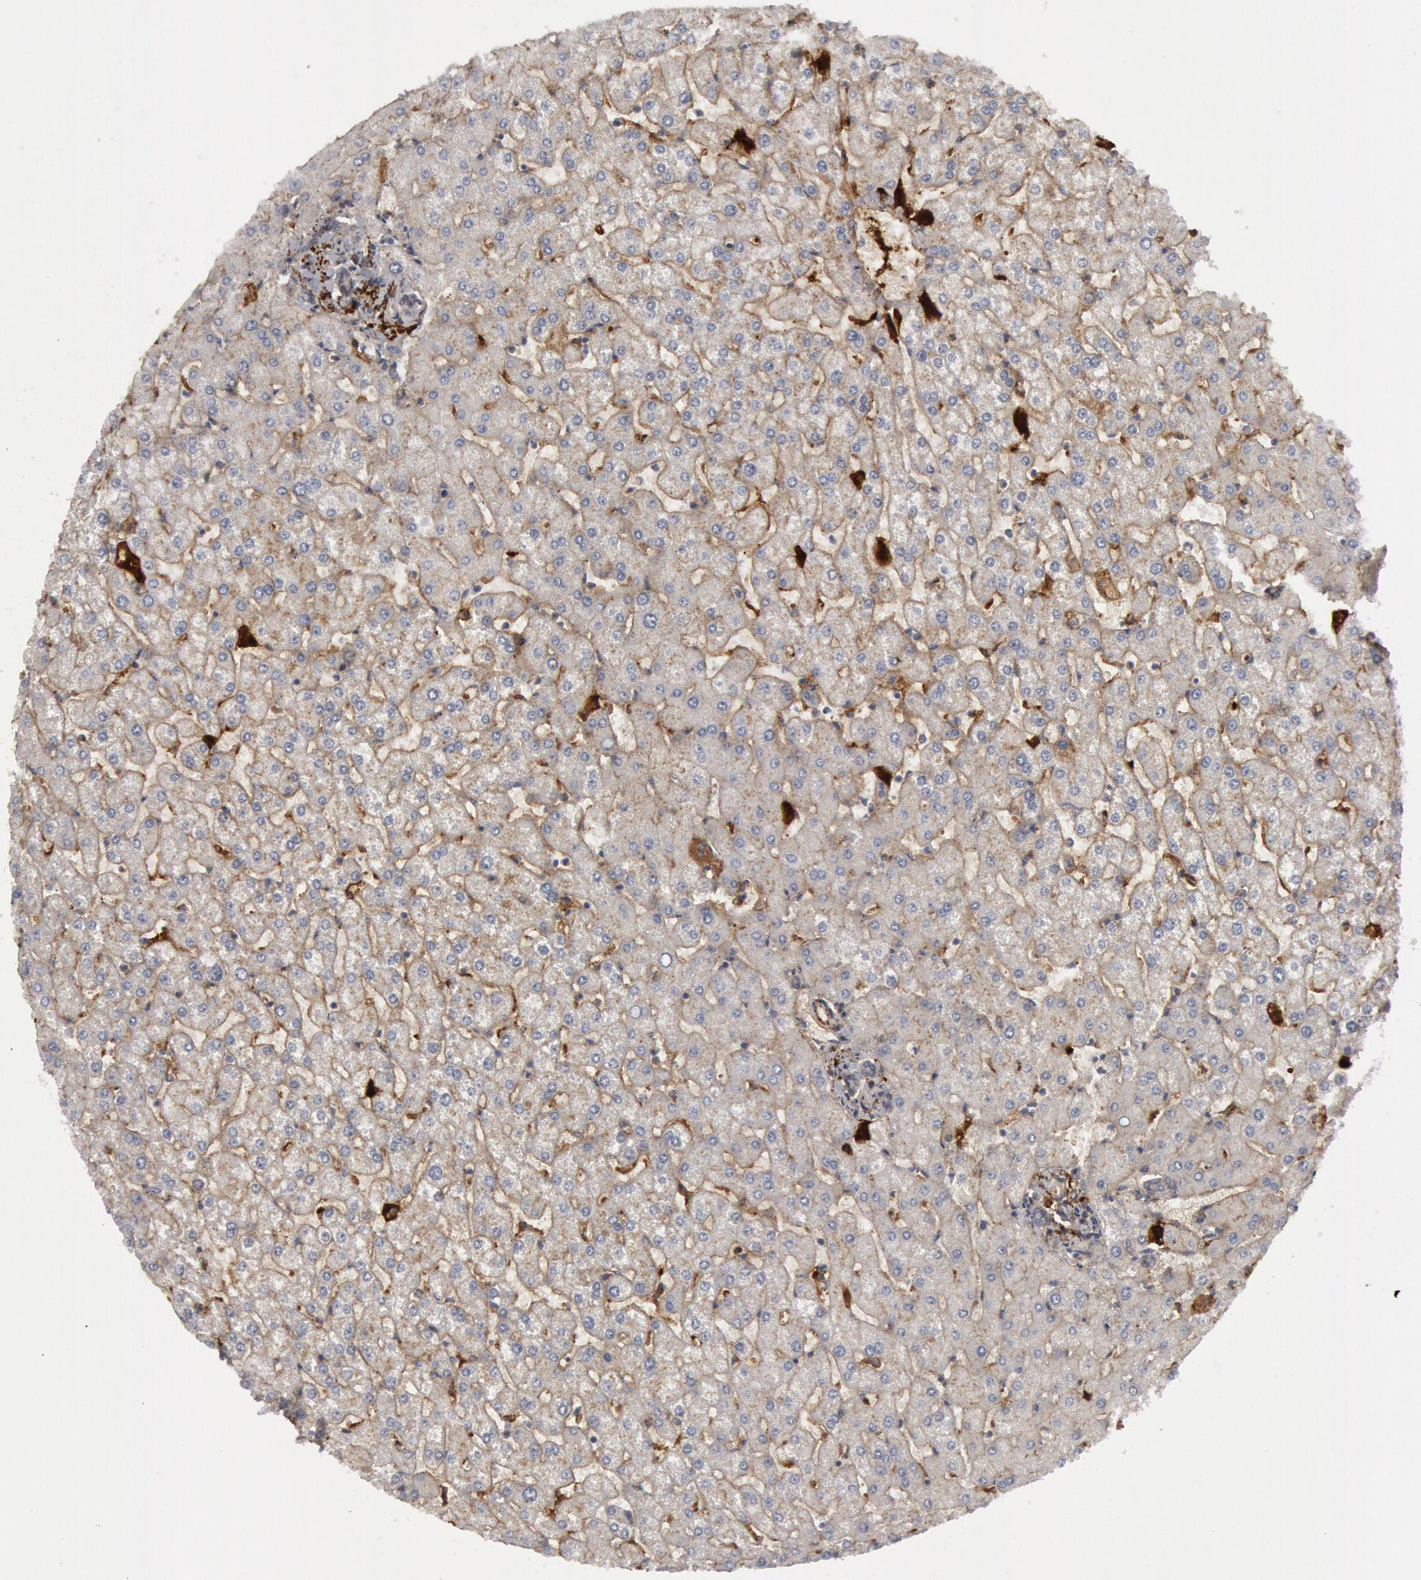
{"staining": {"intensity": "negative", "quantity": "none", "location": "none"}, "tissue": "liver", "cell_type": "Cholangiocytes", "image_type": "normal", "snomed": [{"axis": "morphology", "description": "Normal tissue, NOS"}, {"axis": "topography", "description": "Liver"}], "caption": "A high-resolution image shows immunohistochemistry (IHC) staining of normal liver, which exhibits no significant staining in cholangiocytes. The staining was performed using DAB (3,3'-diaminobenzidine) to visualize the protein expression in brown, while the nuclei were stained in blue with hematoxylin (Magnification: 20x).", "gene": "C1QC", "patient": {"sex": "female", "age": 32}}